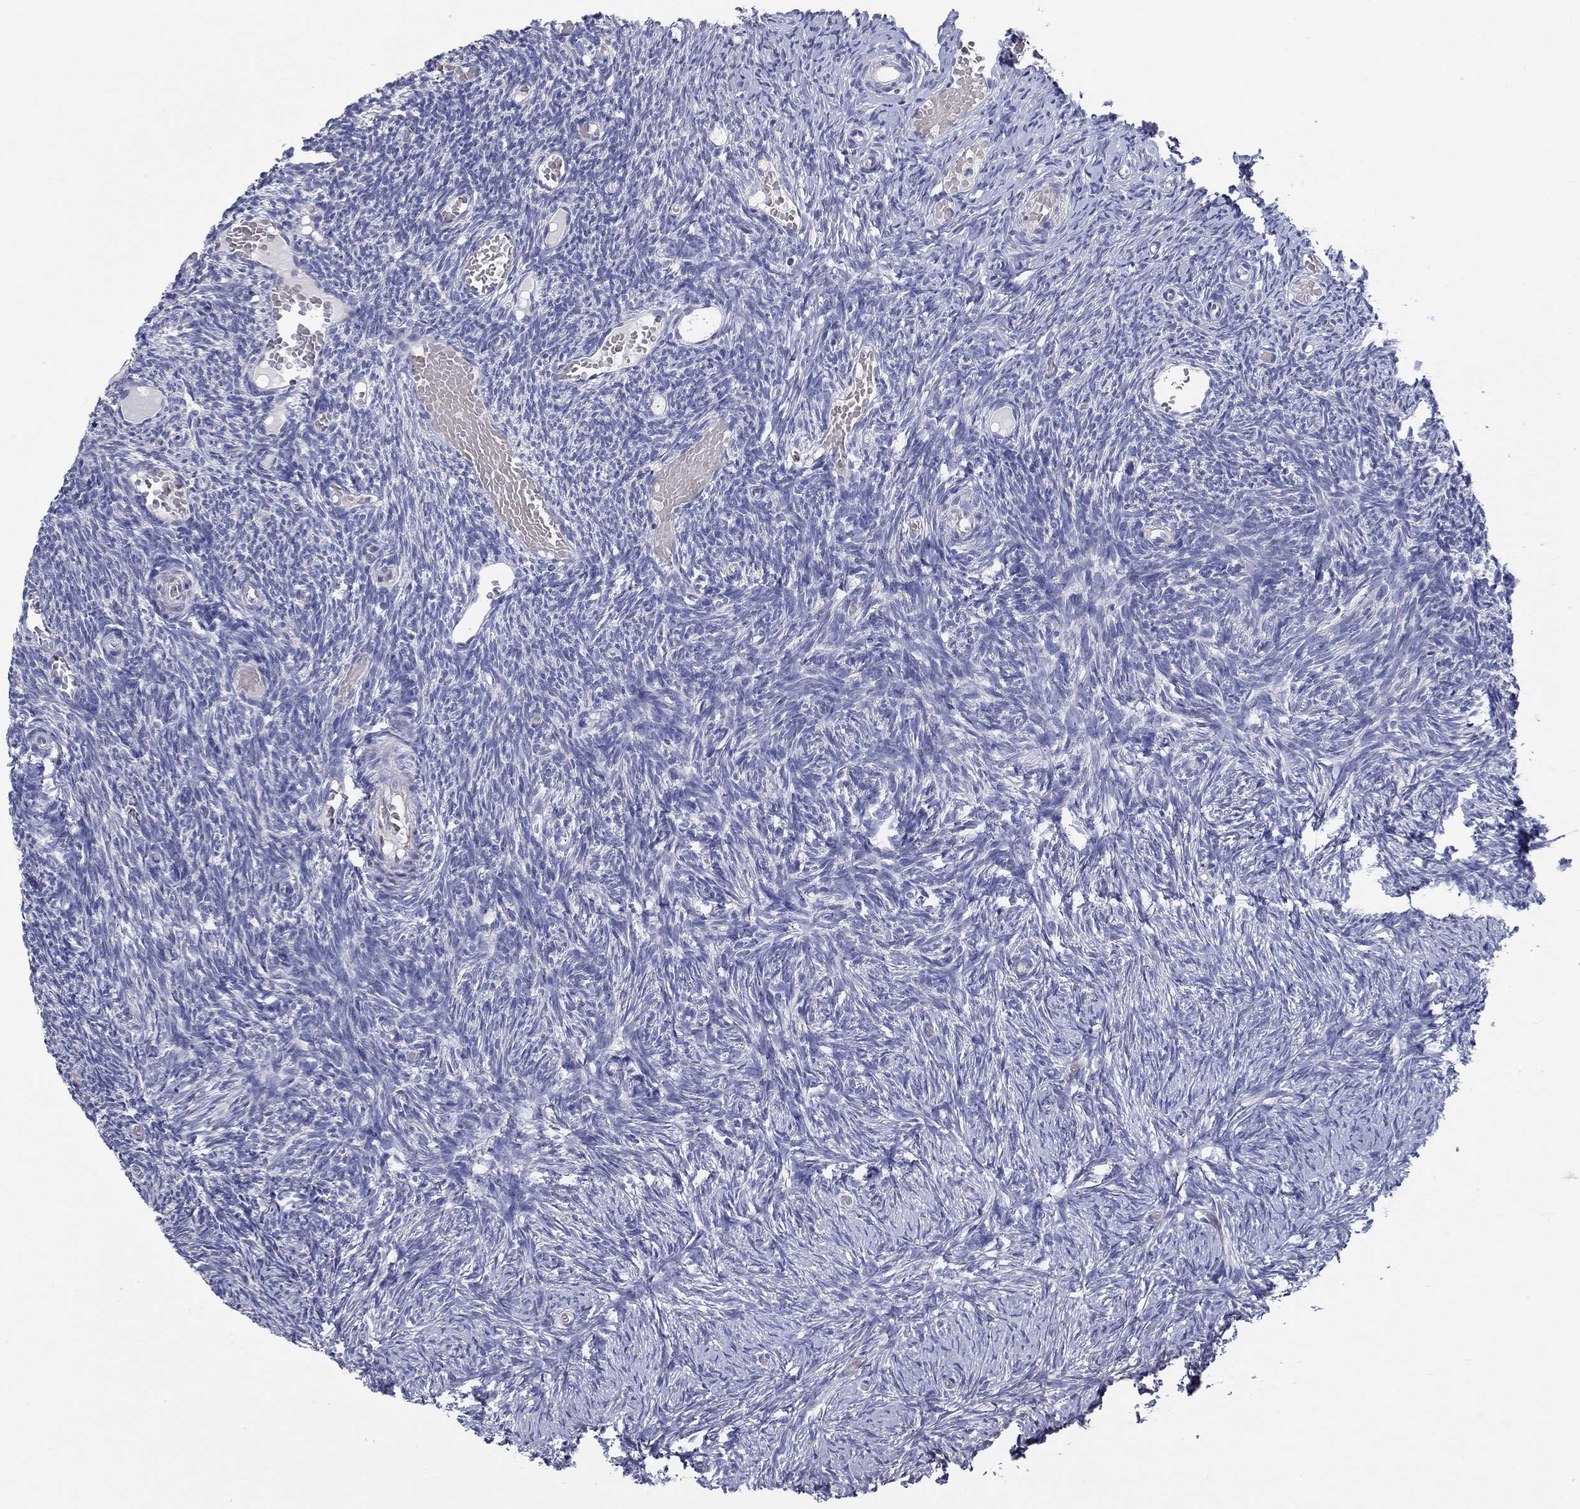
{"staining": {"intensity": "negative", "quantity": "none", "location": "none"}, "tissue": "ovary", "cell_type": "Follicle cells", "image_type": "normal", "snomed": [{"axis": "morphology", "description": "Normal tissue, NOS"}, {"axis": "topography", "description": "Ovary"}], "caption": "Immunohistochemical staining of normal human ovary displays no significant positivity in follicle cells.", "gene": "ERMP1", "patient": {"sex": "female", "age": 39}}